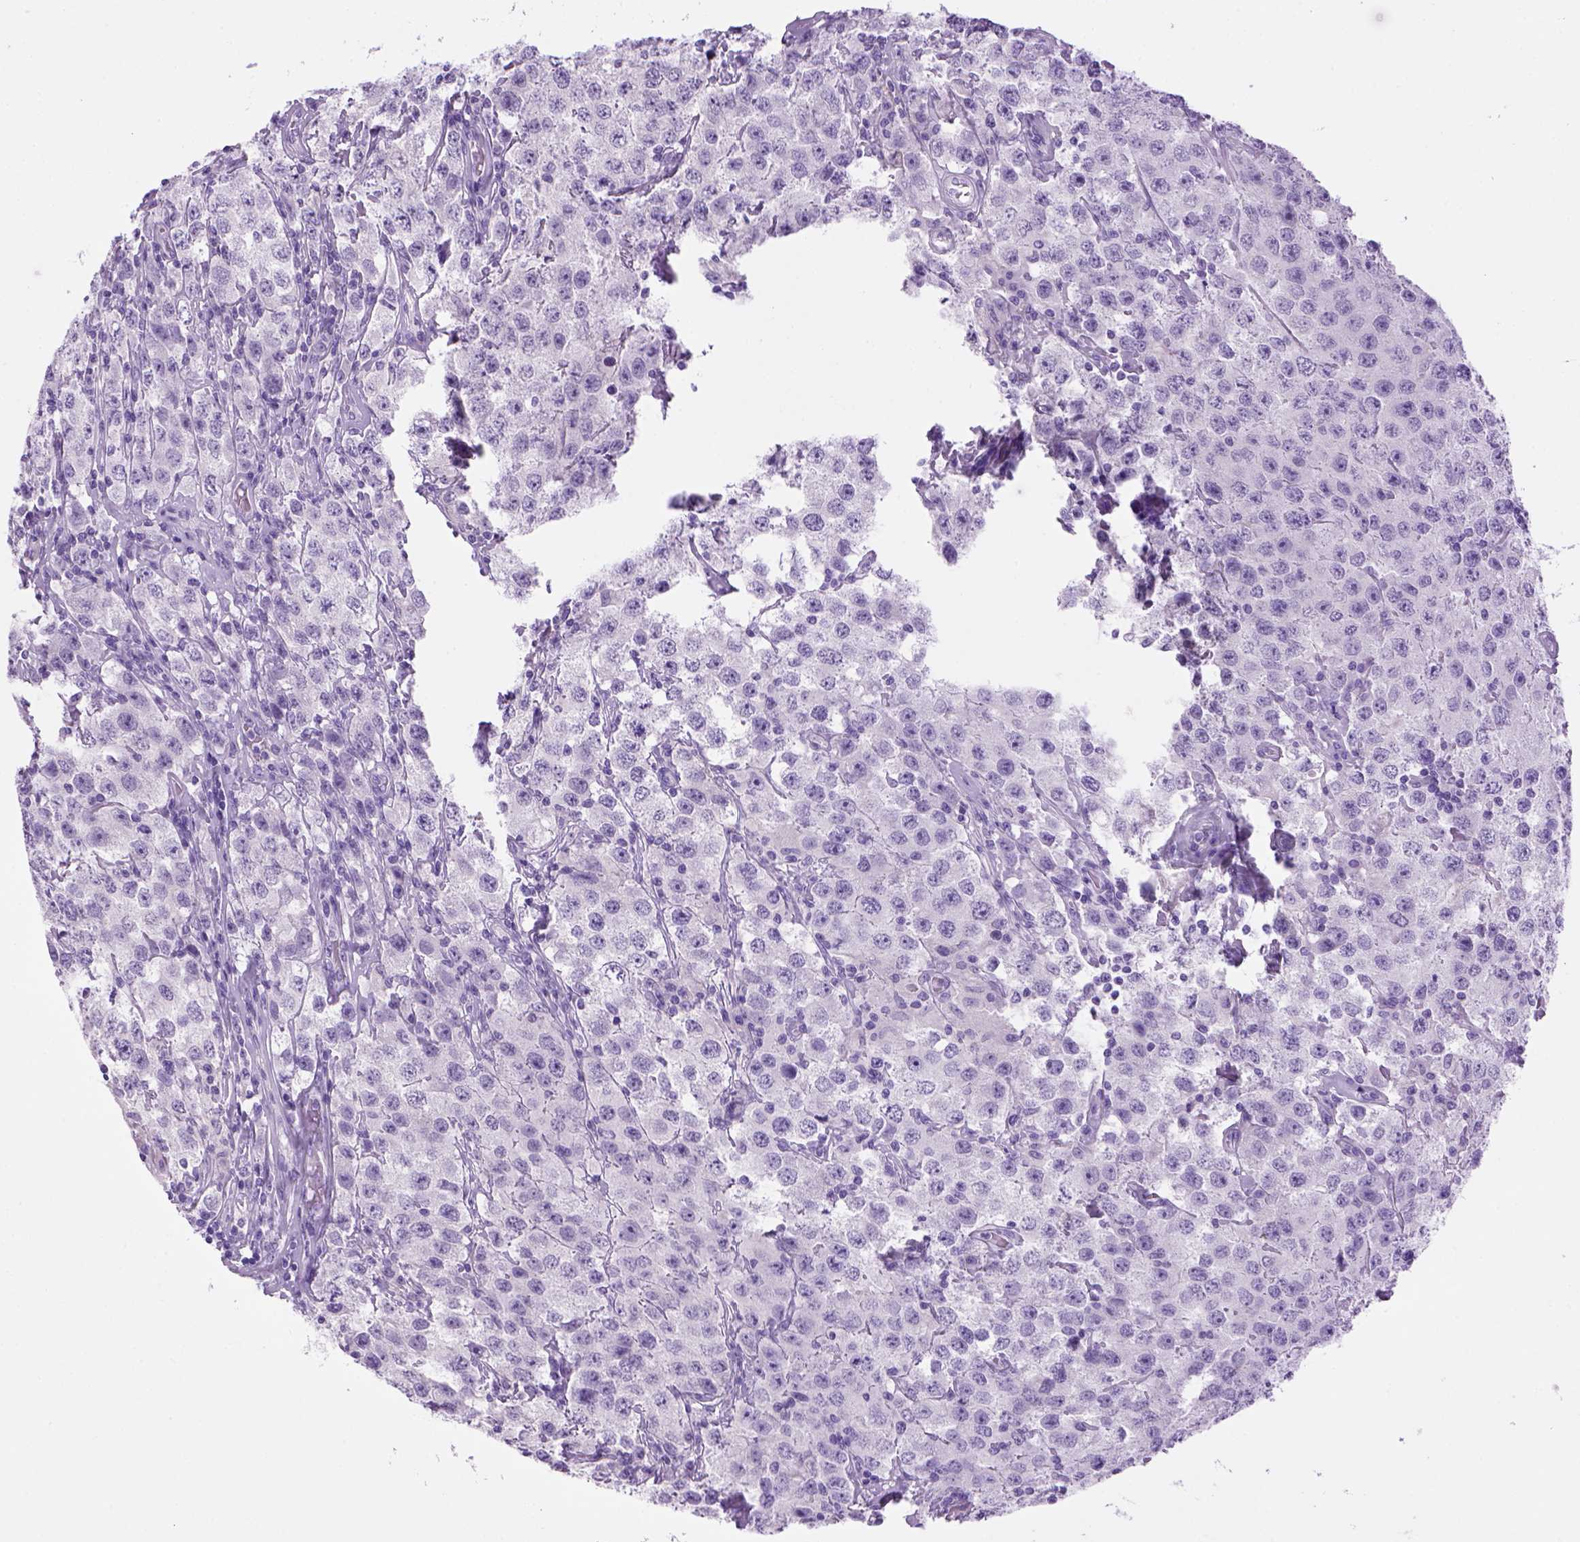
{"staining": {"intensity": "negative", "quantity": "none", "location": "none"}, "tissue": "testis cancer", "cell_type": "Tumor cells", "image_type": "cancer", "snomed": [{"axis": "morphology", "description": "Seminoma, NOS"}, {"axis": "topography", "description": "Testis"}], "caption": "A high-resolution image shows IHC staining of testis cancer, which reveals no significant staining in tumor cells. The staining was performed using DAB to visualize the protein expression in brown, while the nuclei were stained in blue with hematoxylin (Magnification: 20x).", "gene": "SGCG", "patient": {"sex": "male", "age": 52}}